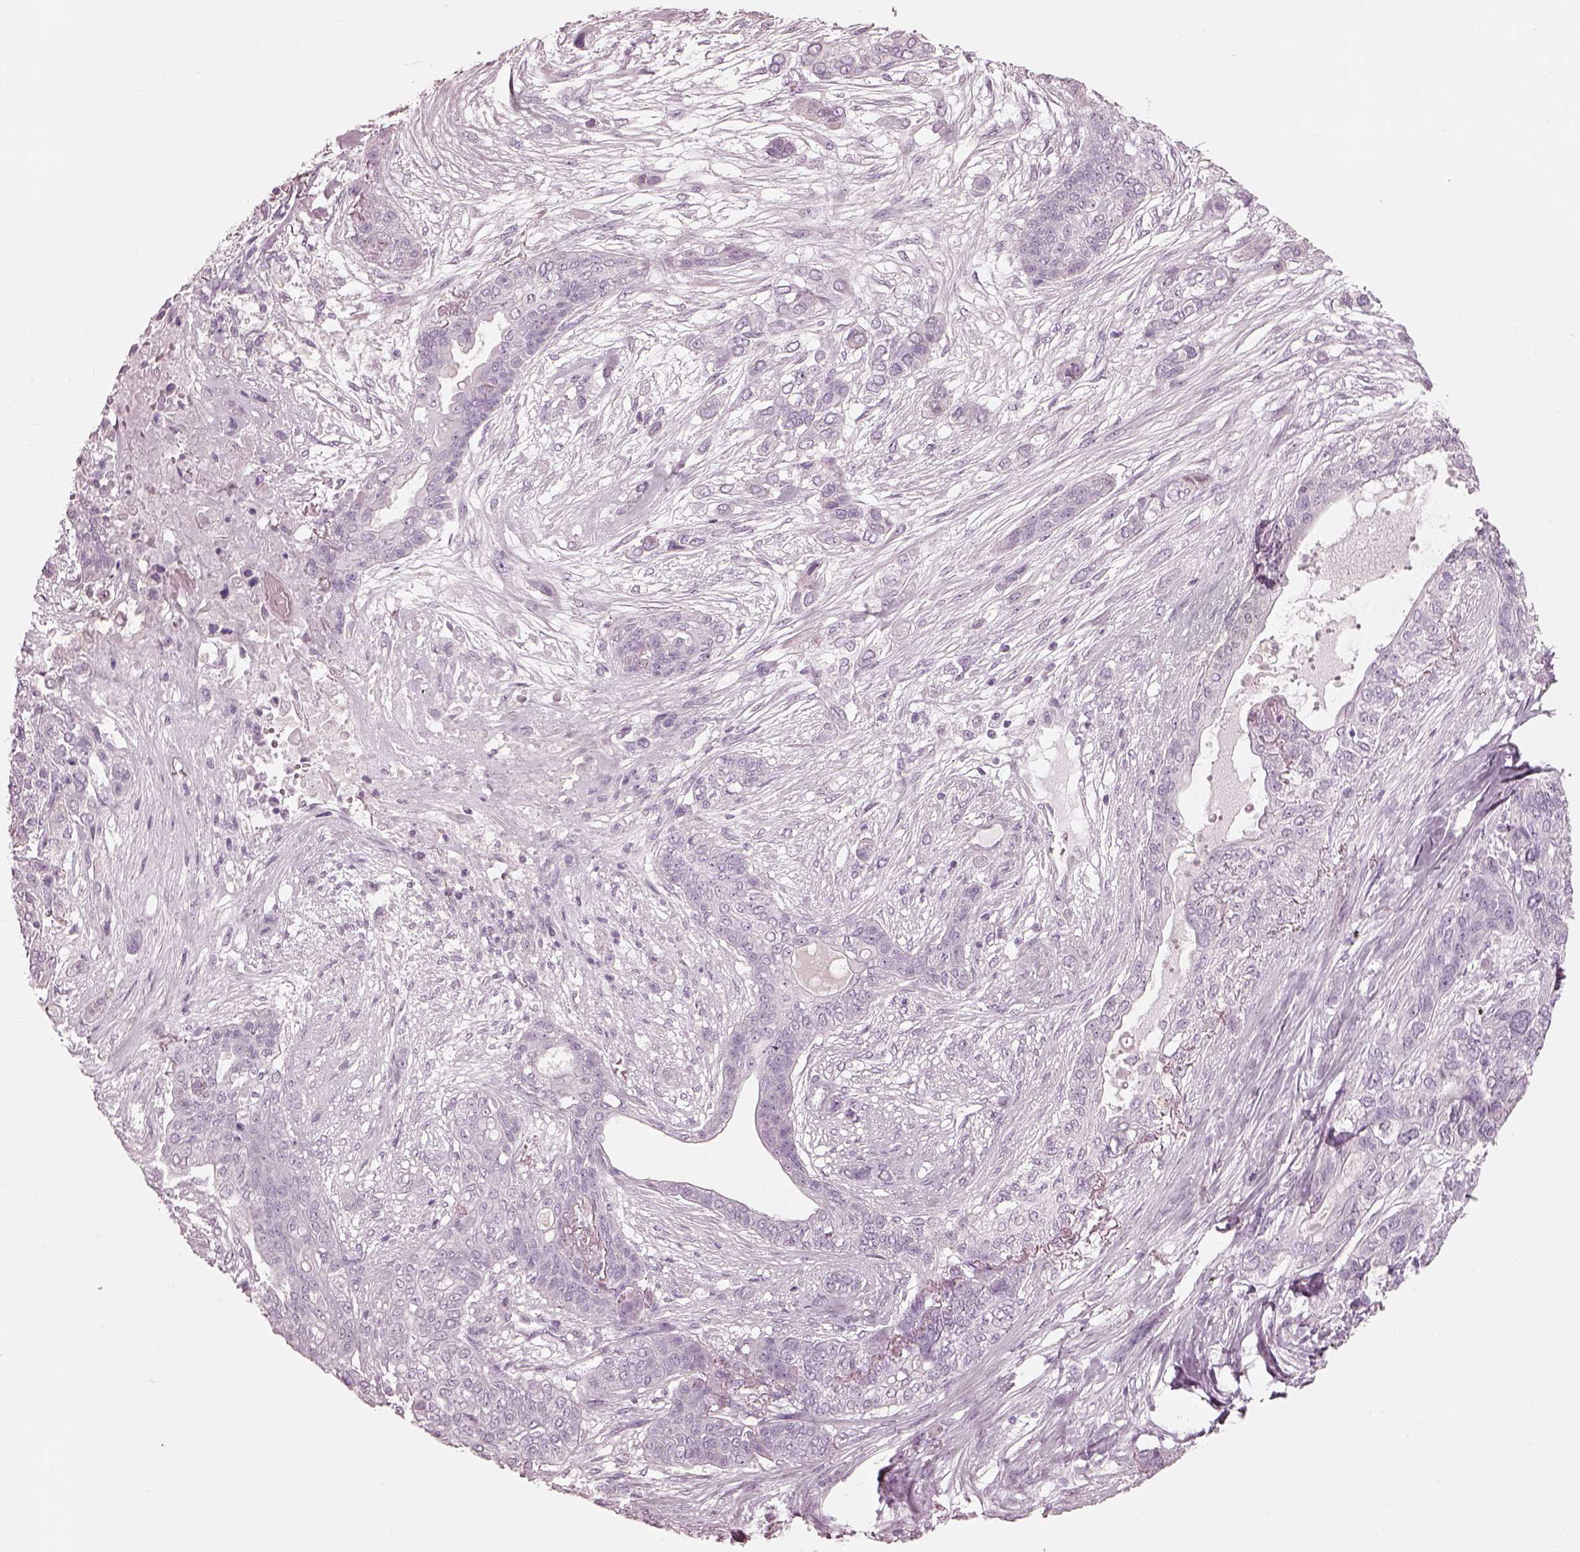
{"staining": {"intensity": "negative", "quantity": "none", "location": "none"}, "tissue": "lung cancer", "cell_type": "Tumor cells", "image_type": "cancer", "snomed": [{"axis": "morphology", "description": "Squamous cell carcinoma, NOS"}, {"axis": "topography", "description": "Lung"}], "caption": "Lung cancer was stained to show a protein in brown. There is no significant positivity in tumor cells.", "gene": "RSPH9", "patient": {"sex": "female", "age": 70}}